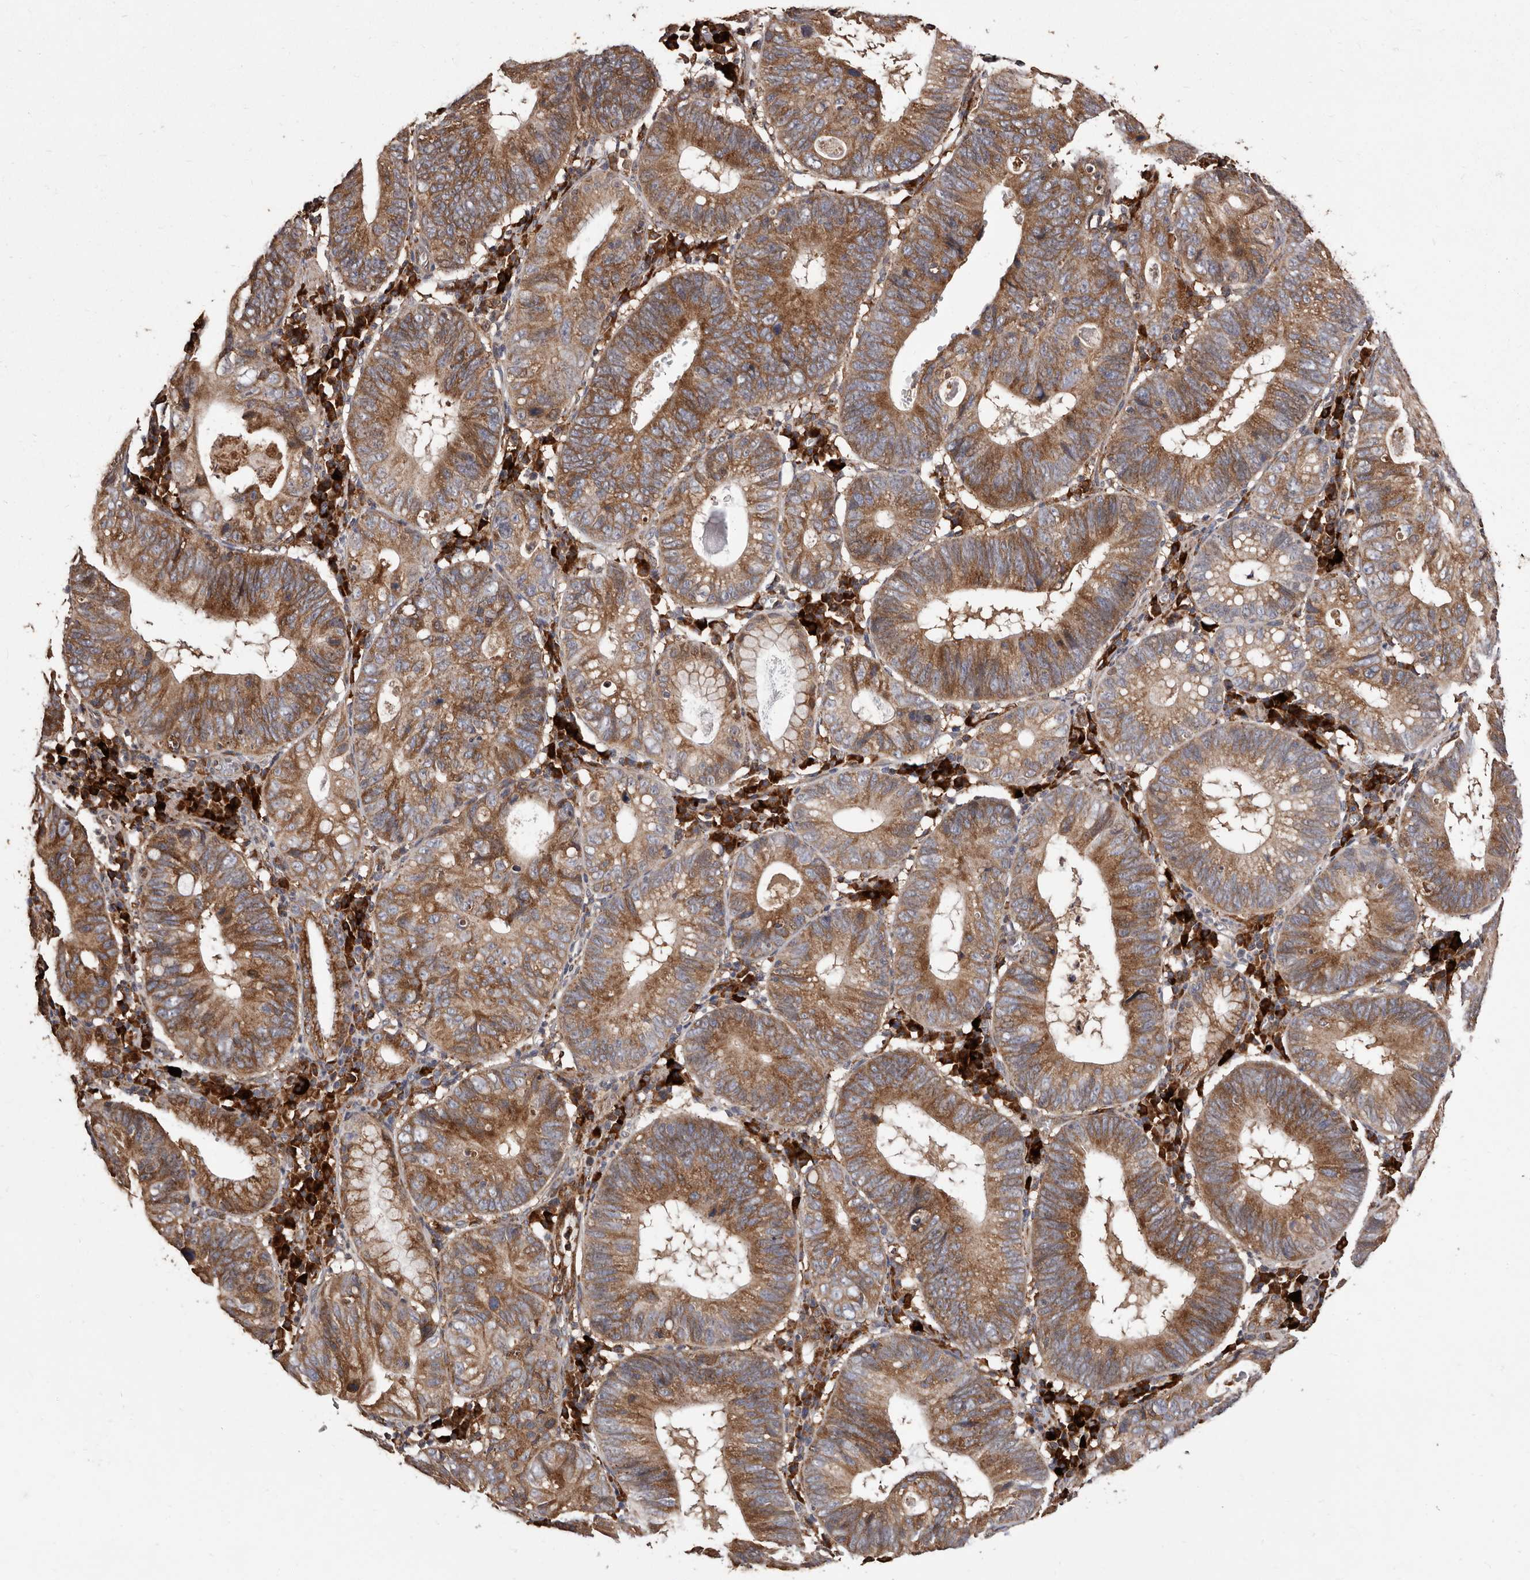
{"staining": {"intensity": "moderate", "quantity": ">75%", "location": "cytoplasmic/membranous"}, "tissue": "stomach cancer", "cell_type": "Tumor cells", "image_type": "cancer", "snomed": [{"axis": "morphology", "description": "Adenocarcinoma, NOS"}, {"axis": "topography", "description": "Stomach"}], "caption": "Stomach adenocarcinoma stained with DAB immunohistochemistry (IHC) displays medium levels of moderate cytoplasmic/membranous staining in approximately >75% of tumor cells. The staining was performed using DAB to visualize the protein expression in brown, while the nuclei were stained in blue with hematoxylin (Magnification: 20x).", "gene": "STEAP2", "patient": {"sex": "male", "age": 59}}